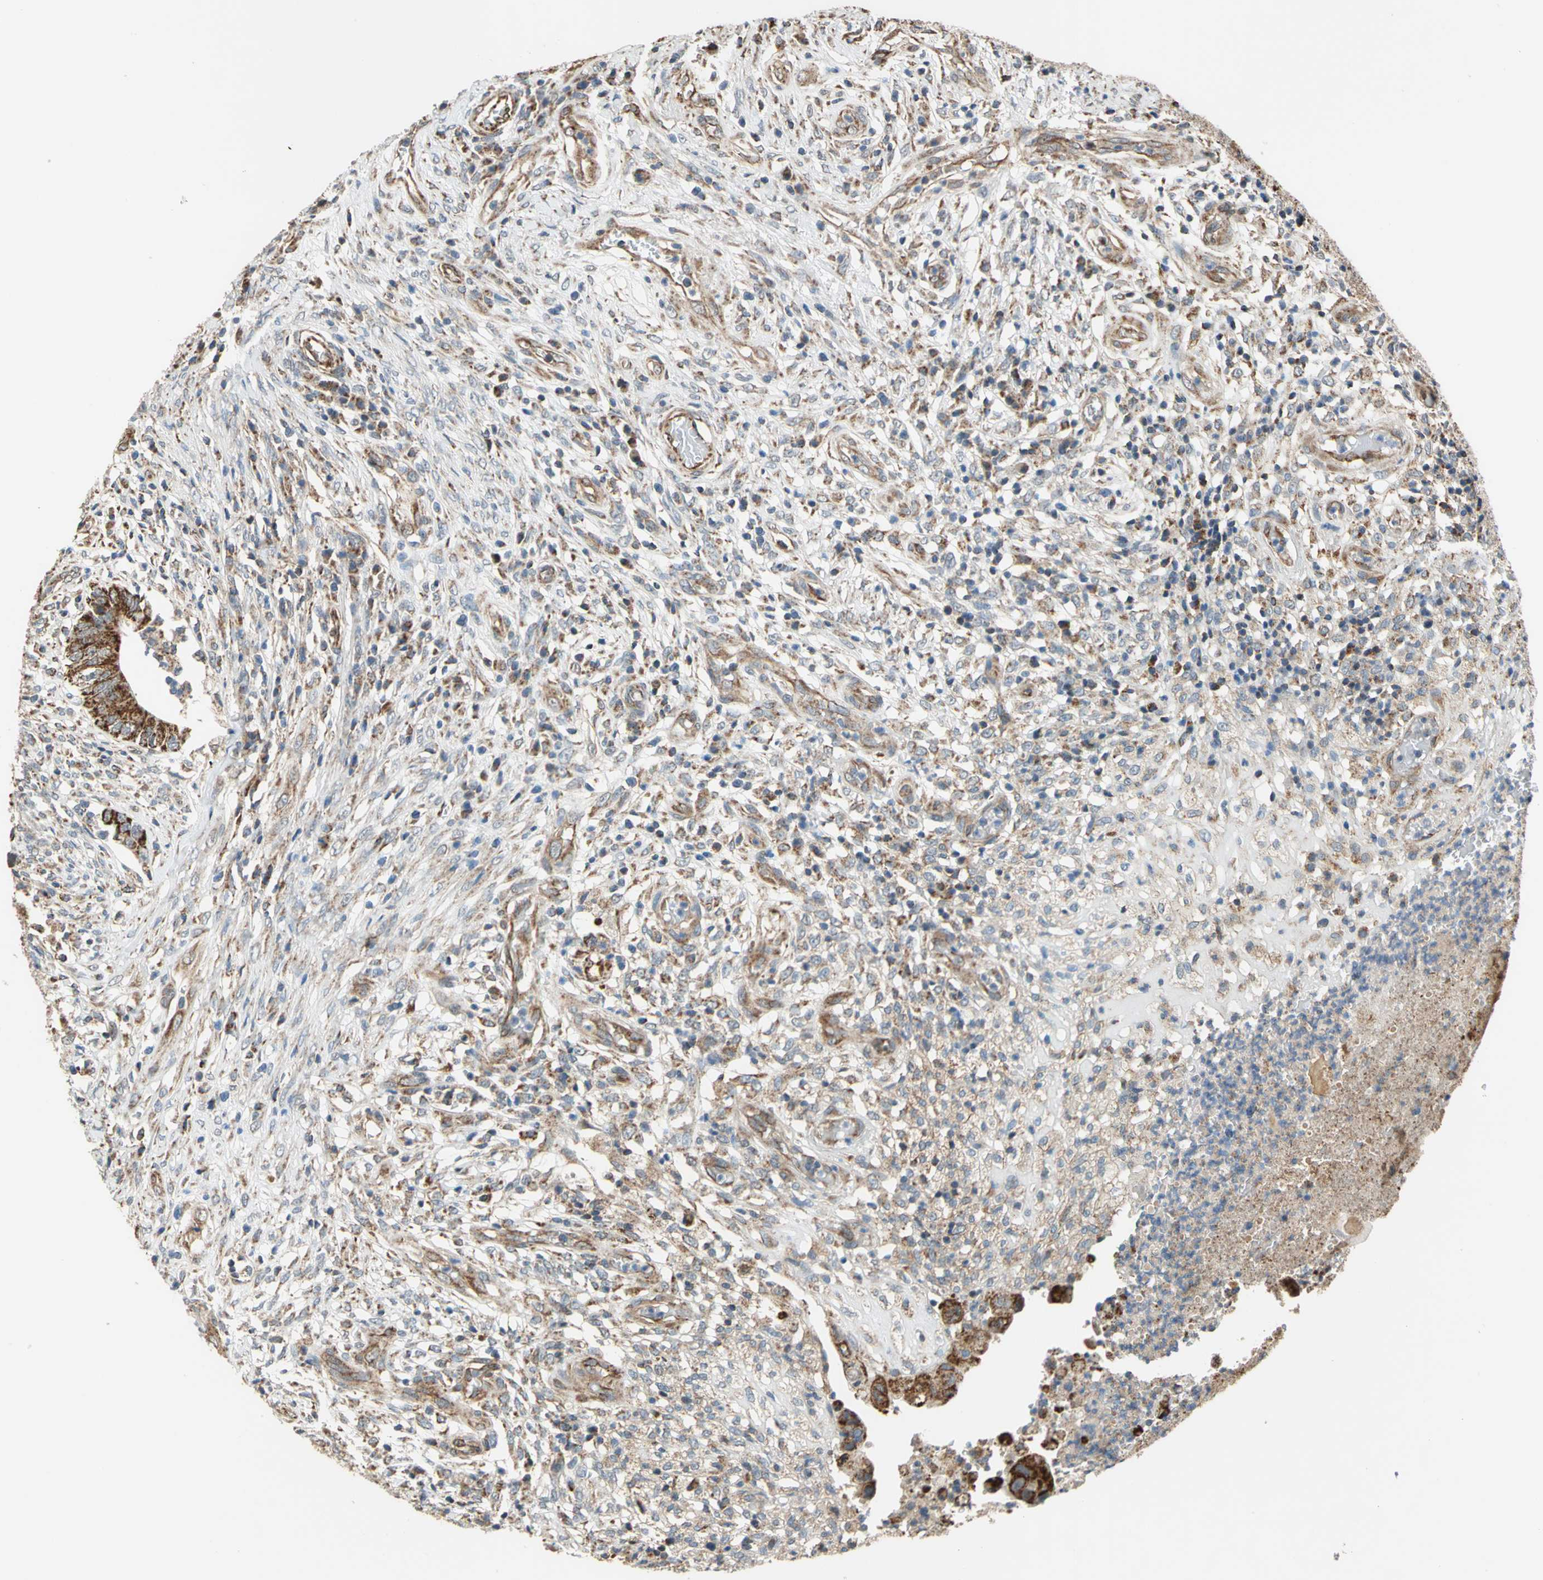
{"staining": {"intensity": "strong", "quantity": ">75%", "location": "cytoplasmic/membranous"}, "tissue": "colorectal cancer", "cell_type": "Tumor cells", "image_type": "cancer", "snomed": [{"axis": "morphology", "description": "Adenocarcinoma, NOS"}, {"axis": "topography", "description": "Rectum"}], "caption": "An IHC photomicrograph of neoplastic tissue is shown. Protein staining in brown shows strong cytoplasmic/membranous positivity in colorectal cancer (adenocarcinoma) within tumor cells. Immunohistochemistry (ihc) stains the protein of interest in brown and the nuclei are stained blue.", "gene": "MRPS22", "patient": {"sex": "female", "age": 71}}